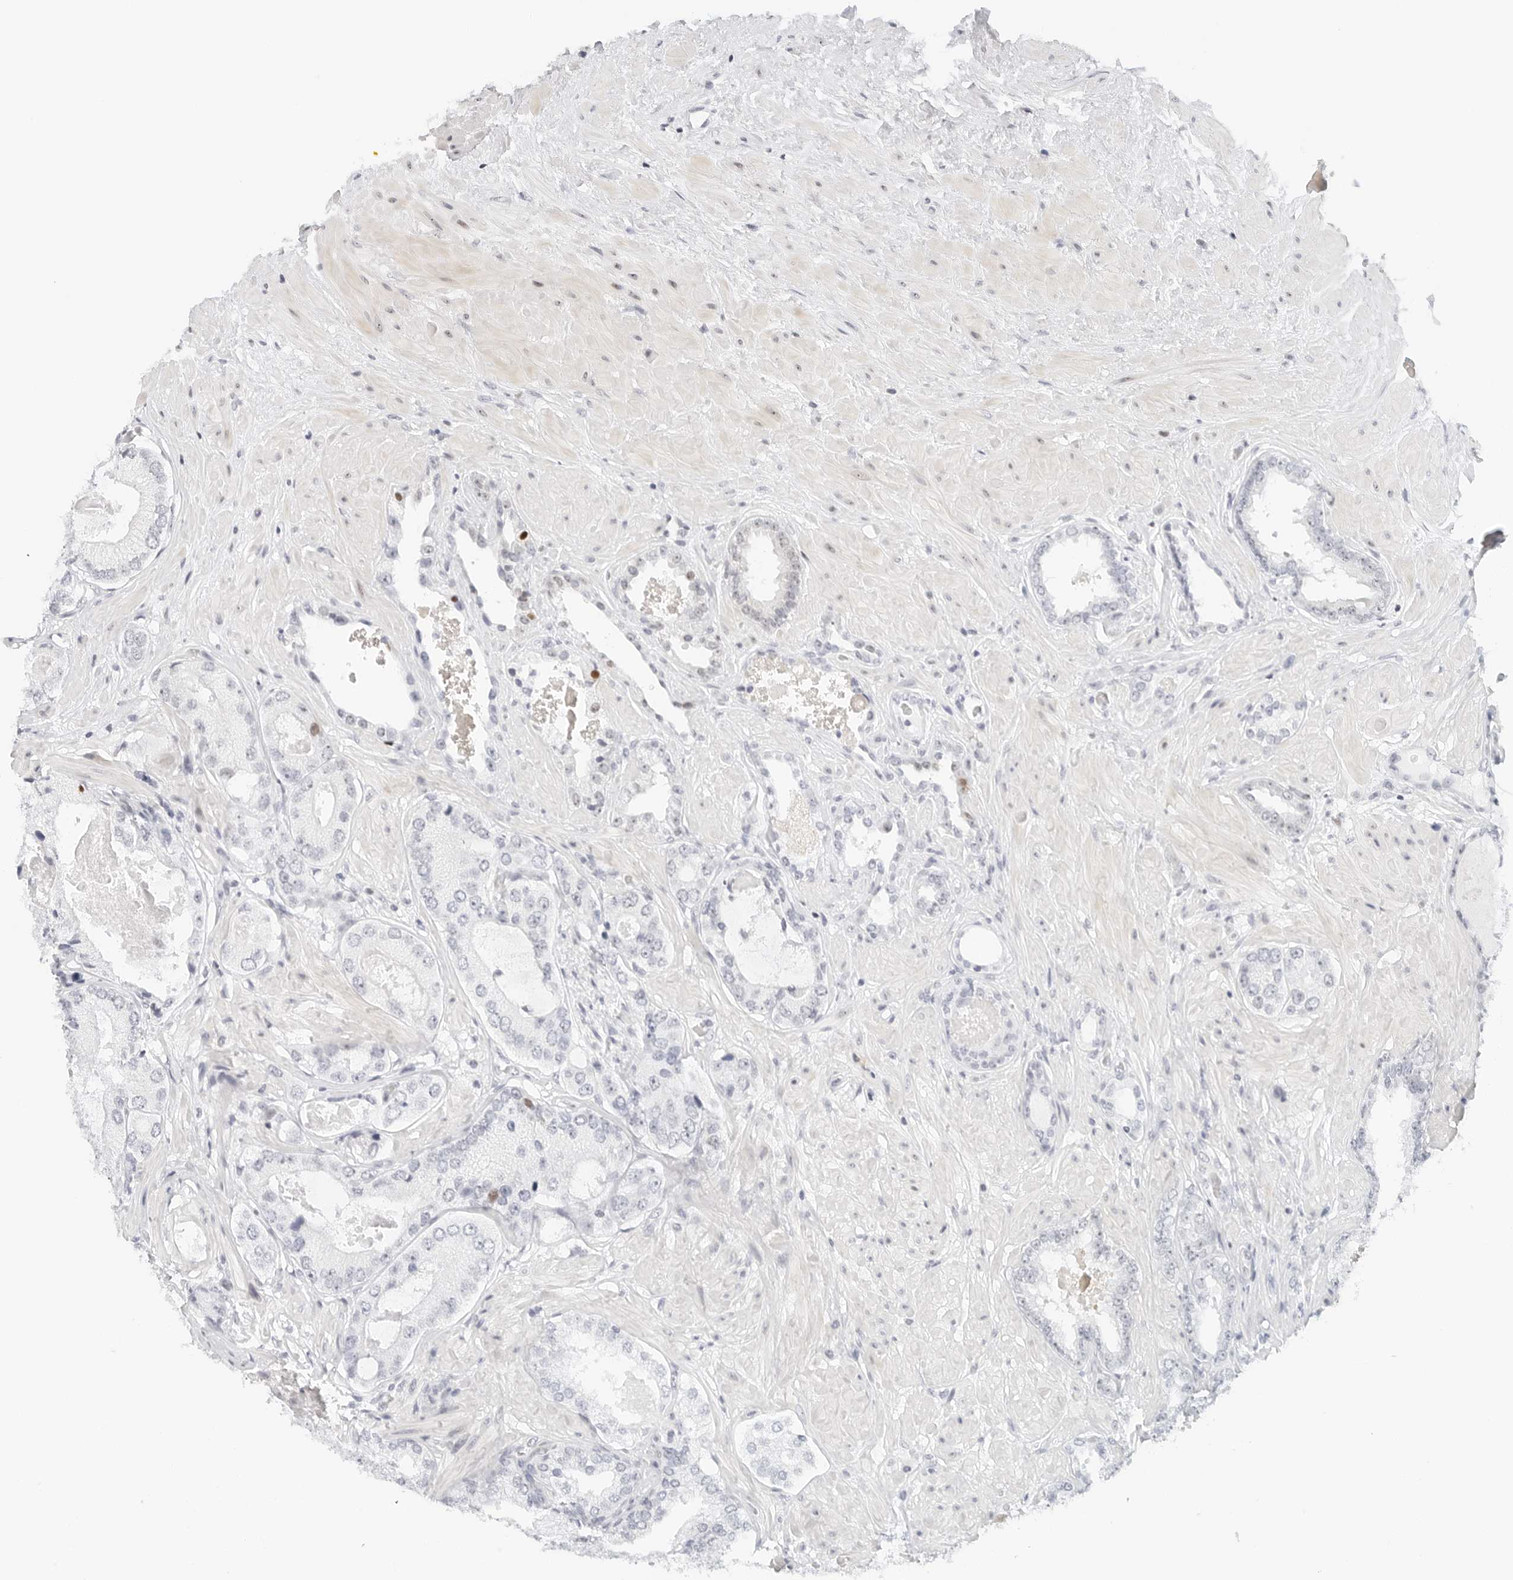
{"staining": {"intensity": "negative", "quantity": "none", "location": "none"}, "tissue": "prostate cancer", "cell_type": "Tumor cells", "image_type": "cancer", "snomed": [{"axis": "morphology", "description": "Adenocarcinoma, High grade"}, {"axis": "topography", "description": "Prostate"}], "caption": "Immunohistochemistry photomicrograph of human prostate high-grade adenocarcinoma stained for a protein (brown), which displays no positivity in tumor cells.", "gene": "NTMT2", "patient": {"sex": "male", "age": 59}}